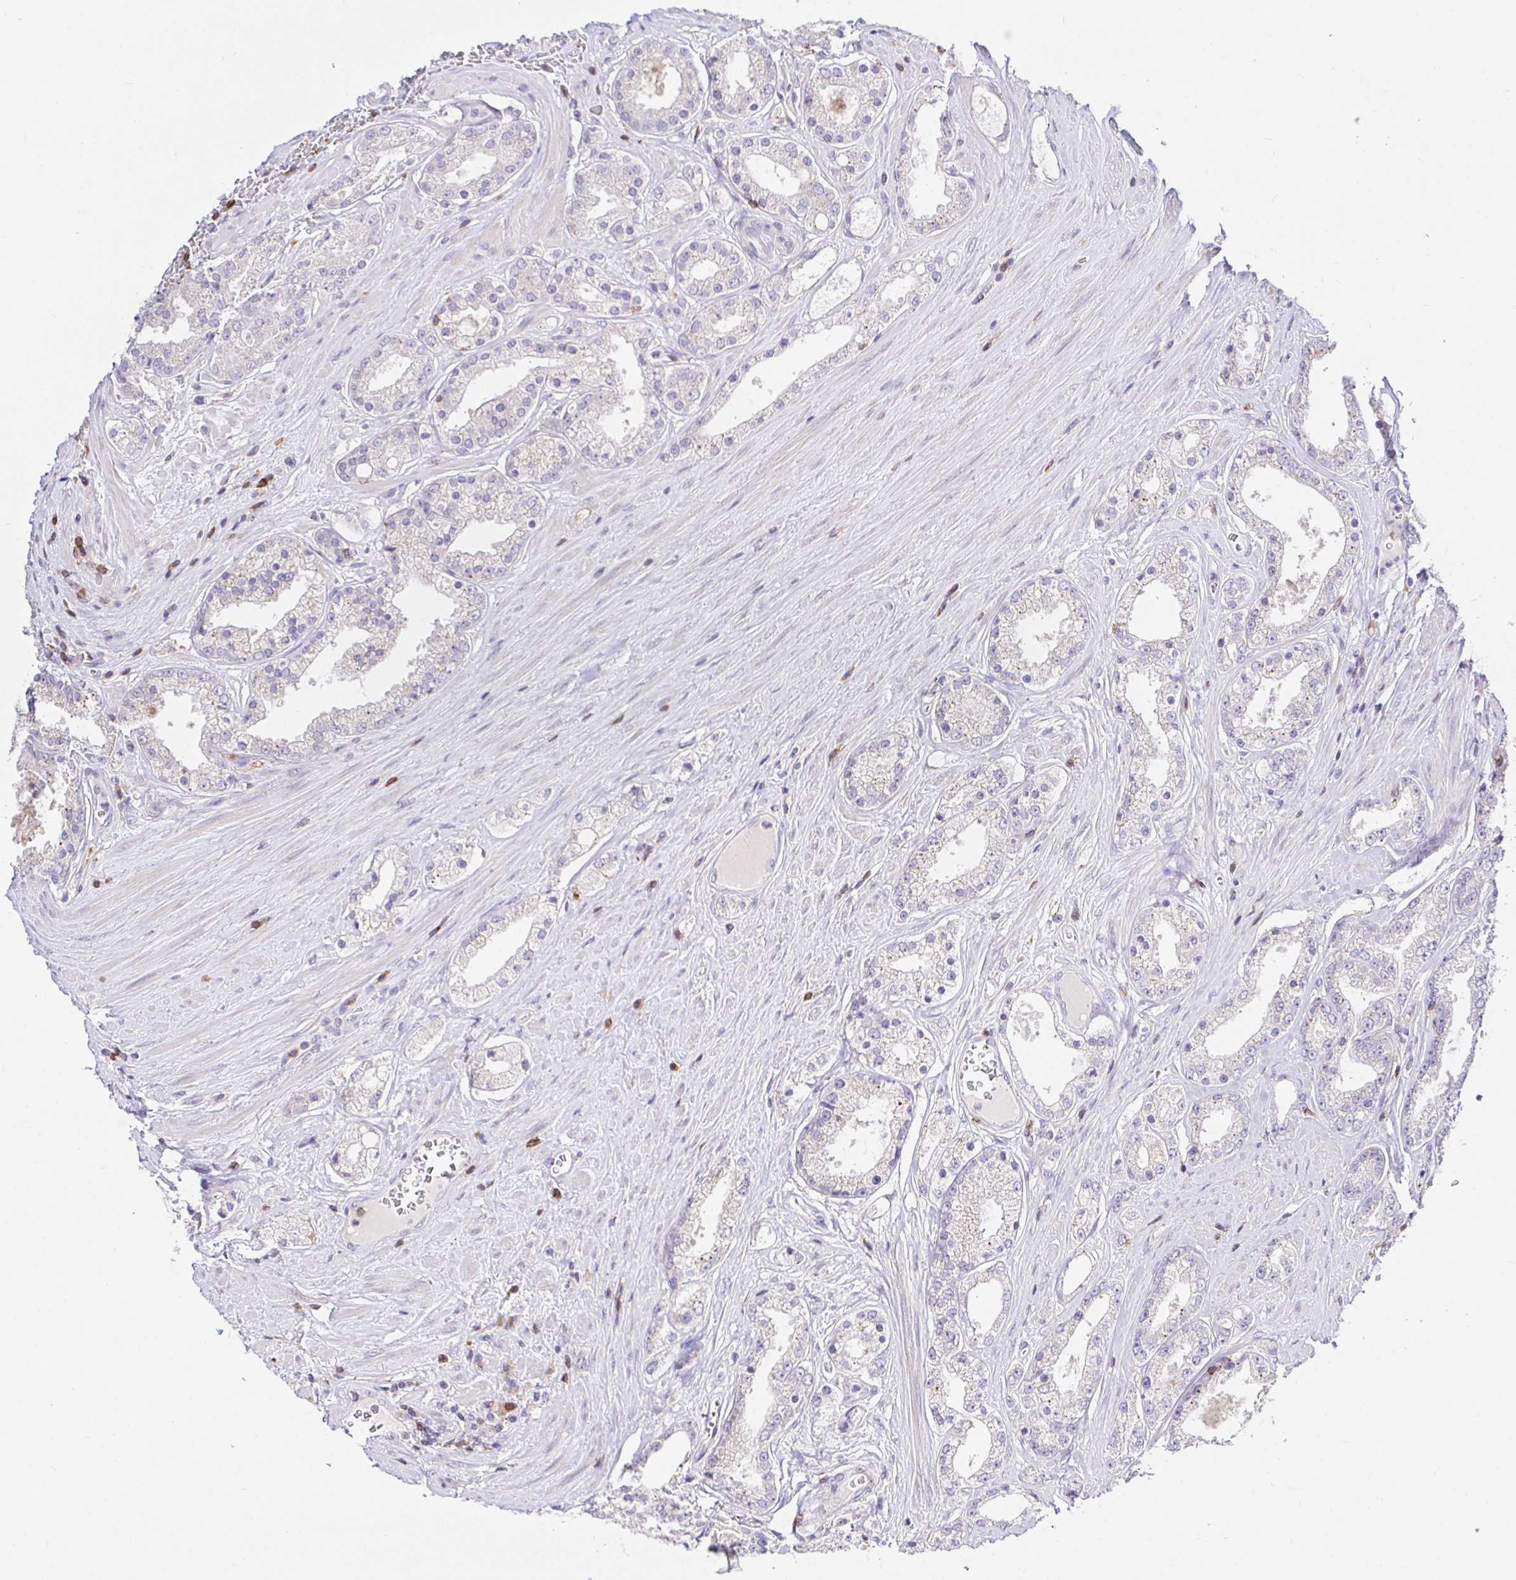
{"staining": {"intensity": "negative", "quantity": "none", "location": "none"}, "tissue": "prostate cancer", "cell_type": "Tumor cells", "image_type": "cancer", "snomed": [{"axis": "morphology", "description": "Adenocarcinoma, High grade"}, {"axis": "topography", "description": "Prostate"}], "caption": "Histopathology image shows no protein expression in tumor cells of high-grade adenocarcinoma (prostate) tissue. (Brightfield microscopy of DAB immunohistochemistry (IHC) at high magnification).", "gene": "SKAP1", "patient": {"sex": "male", "age": 66}}